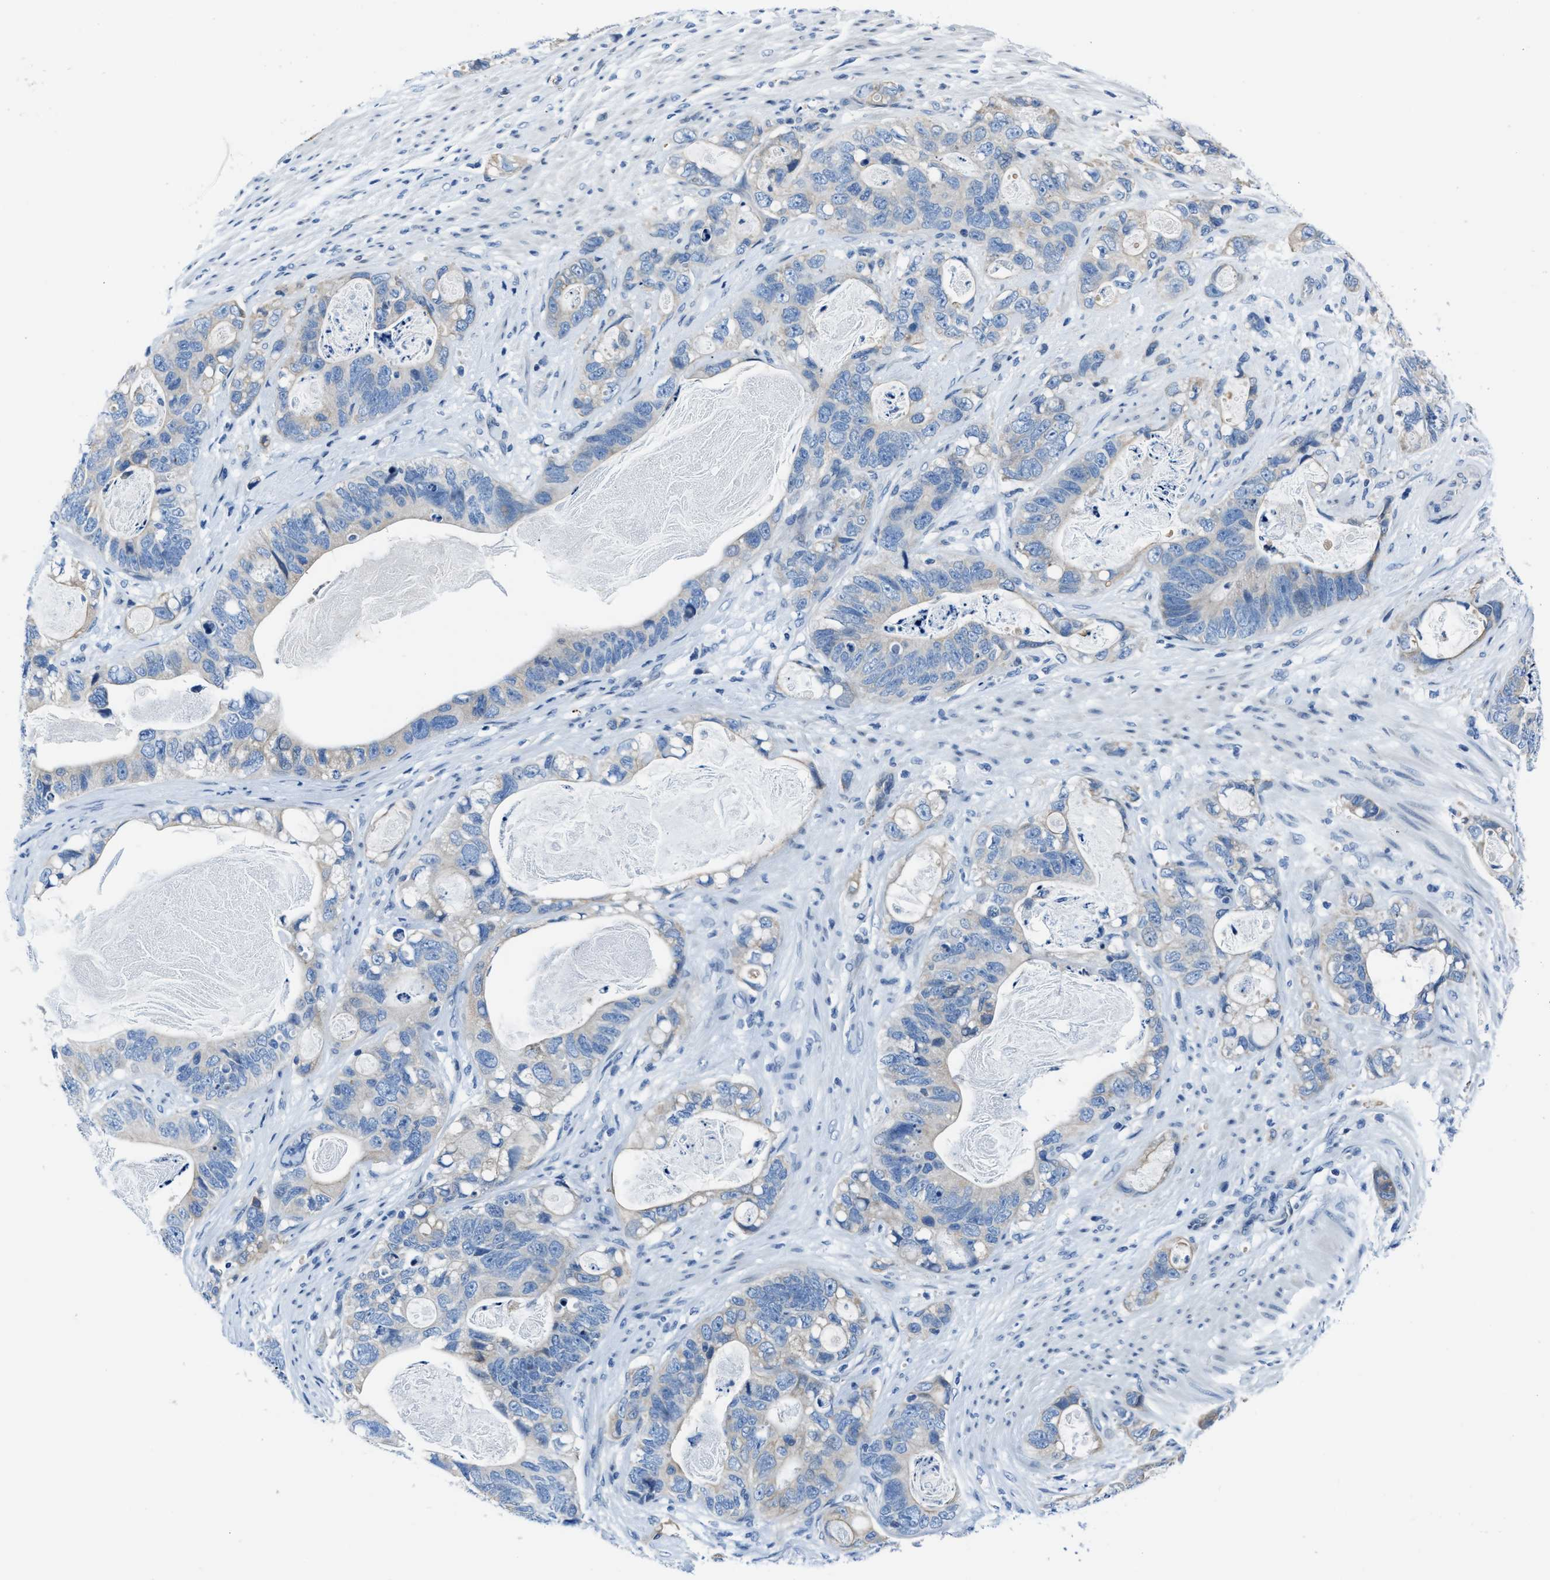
{"staining": {"intensity": "negative", "quantity": "none", "location": "none"}, "tissue": "stomach cancer", "cell_type": "Tumor cells", "image_type": "cancer", "snomed": [{"axis": "morphology", "description": "Normal tissue, NOS"}, {"axis": "morphology", "description": "Adenocarcinoma, NOS"}, {"axis": "topography", "description": "Stomach"}], "caption": "Tumor cells show no significant protein staining in adenocarcinoma (stomach).", "gene": "ASZ1", "patient": {"sex": "female", "age": 89}}